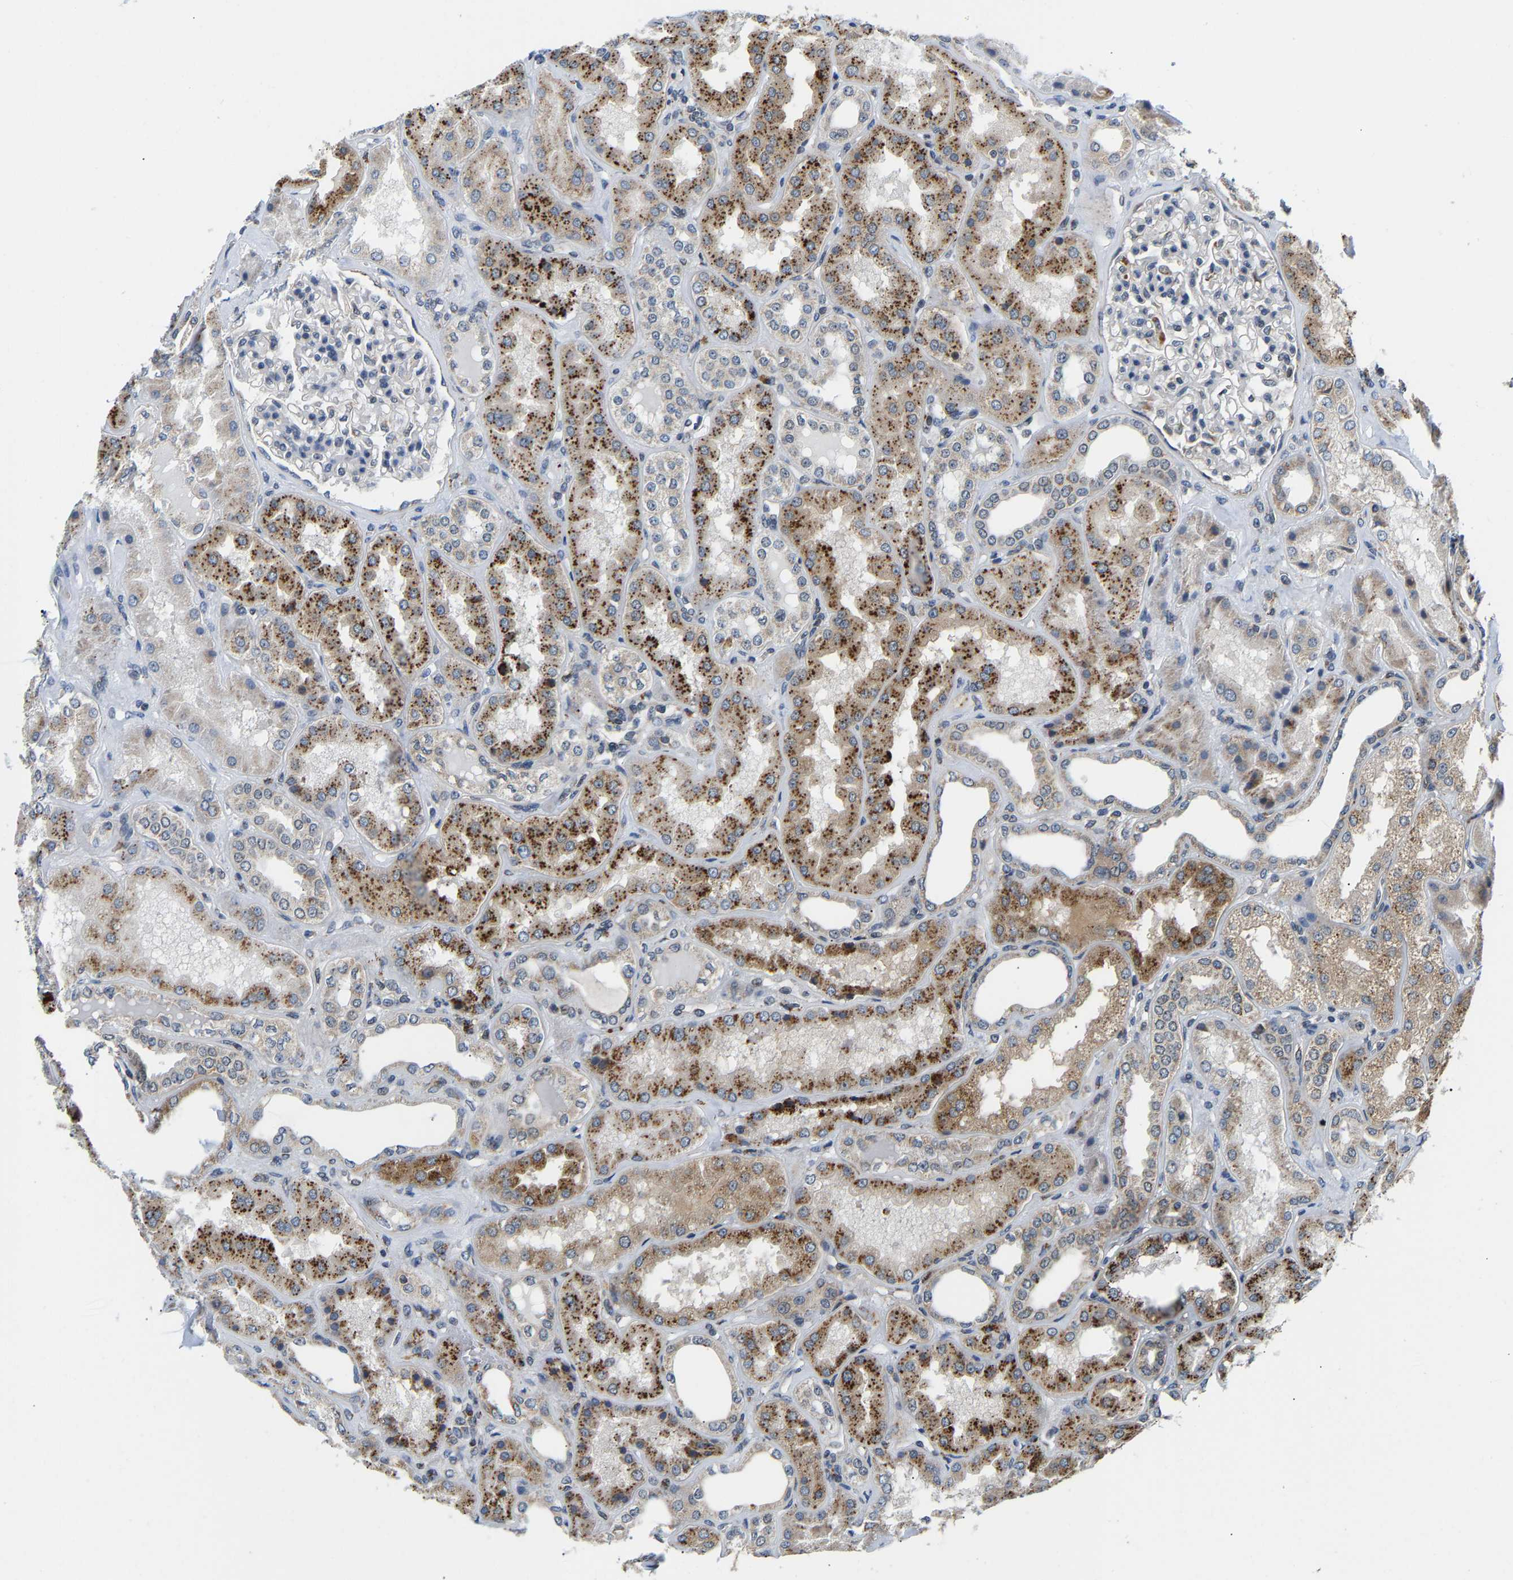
{"staining": {"intensity": "negative", "quantity": "none", "location": "none"}, "tissue": "kidney", "cell_type": "Cells in glomeruli", "image_type": "normal", "snomed": [{"axis": "morphology", "description": "Normal tissue, NOS"}, {"axis": "topography", "description": "Kidney"}], "caption": "Photomicrograph shows no protein positivity in cells in glomeruli of benign kidney.", "gene": "GIMAP7", "patient": {"sex": "female", "age": 56}}